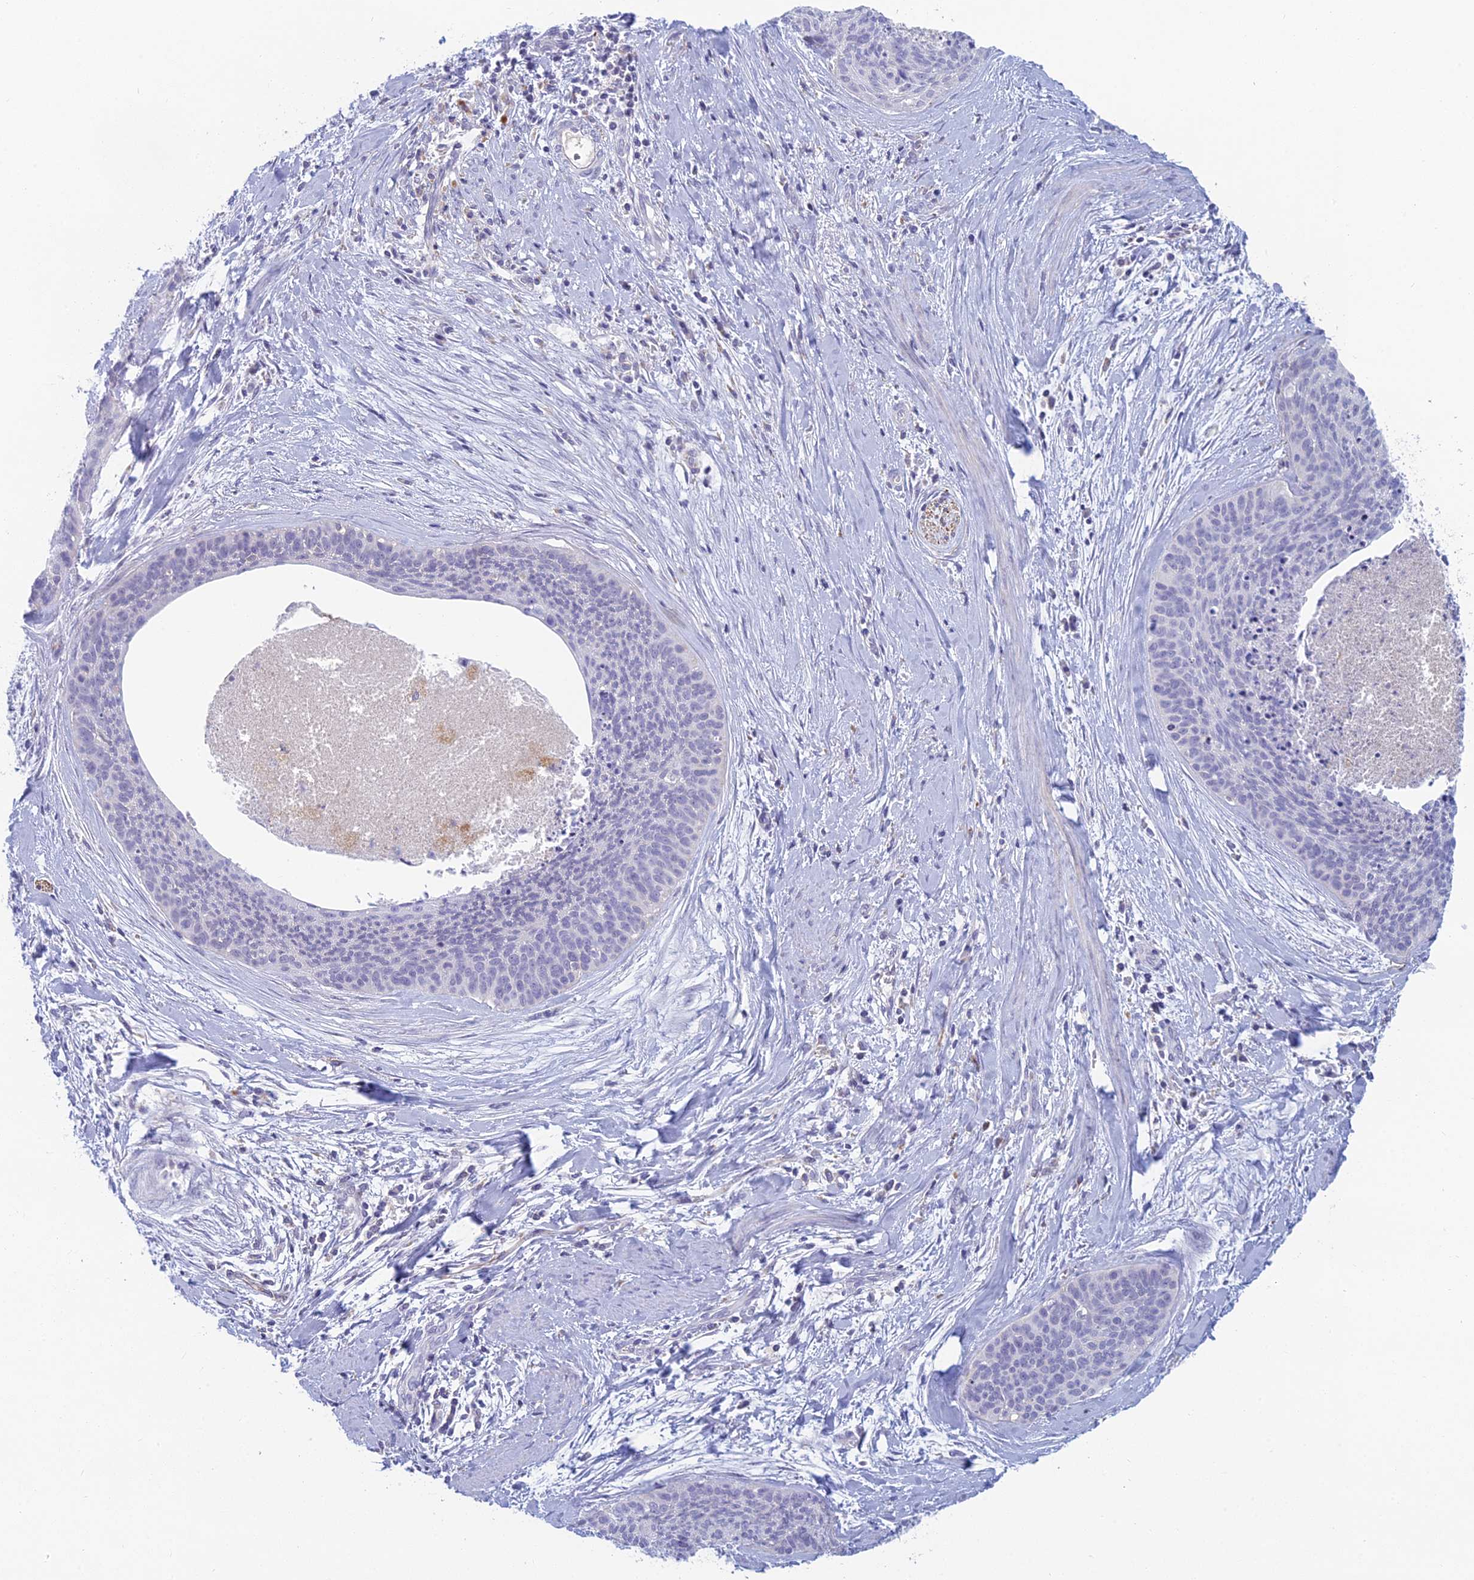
{"staining": {"intensity": "negative", "quantity": "none", "location": "none"}, "tissue": "cervical cancer", "cell_type": "Tumor cells", "image_type": "cancer", "snomed": [{"axis": "morphology", "description": "Squamous cell carcinoma, NOS"}, {"axis": "topography", "description": "Cervix"}], "caption": "An immunohistochemistry (IHC) image of squamous cell carcinoma (cervical) is shown. There is no staining in tumor cells of squamous cell carcinoma (cervical).", "gene": "FERD3L", "patient": {"sex": "female", "age": 55}}